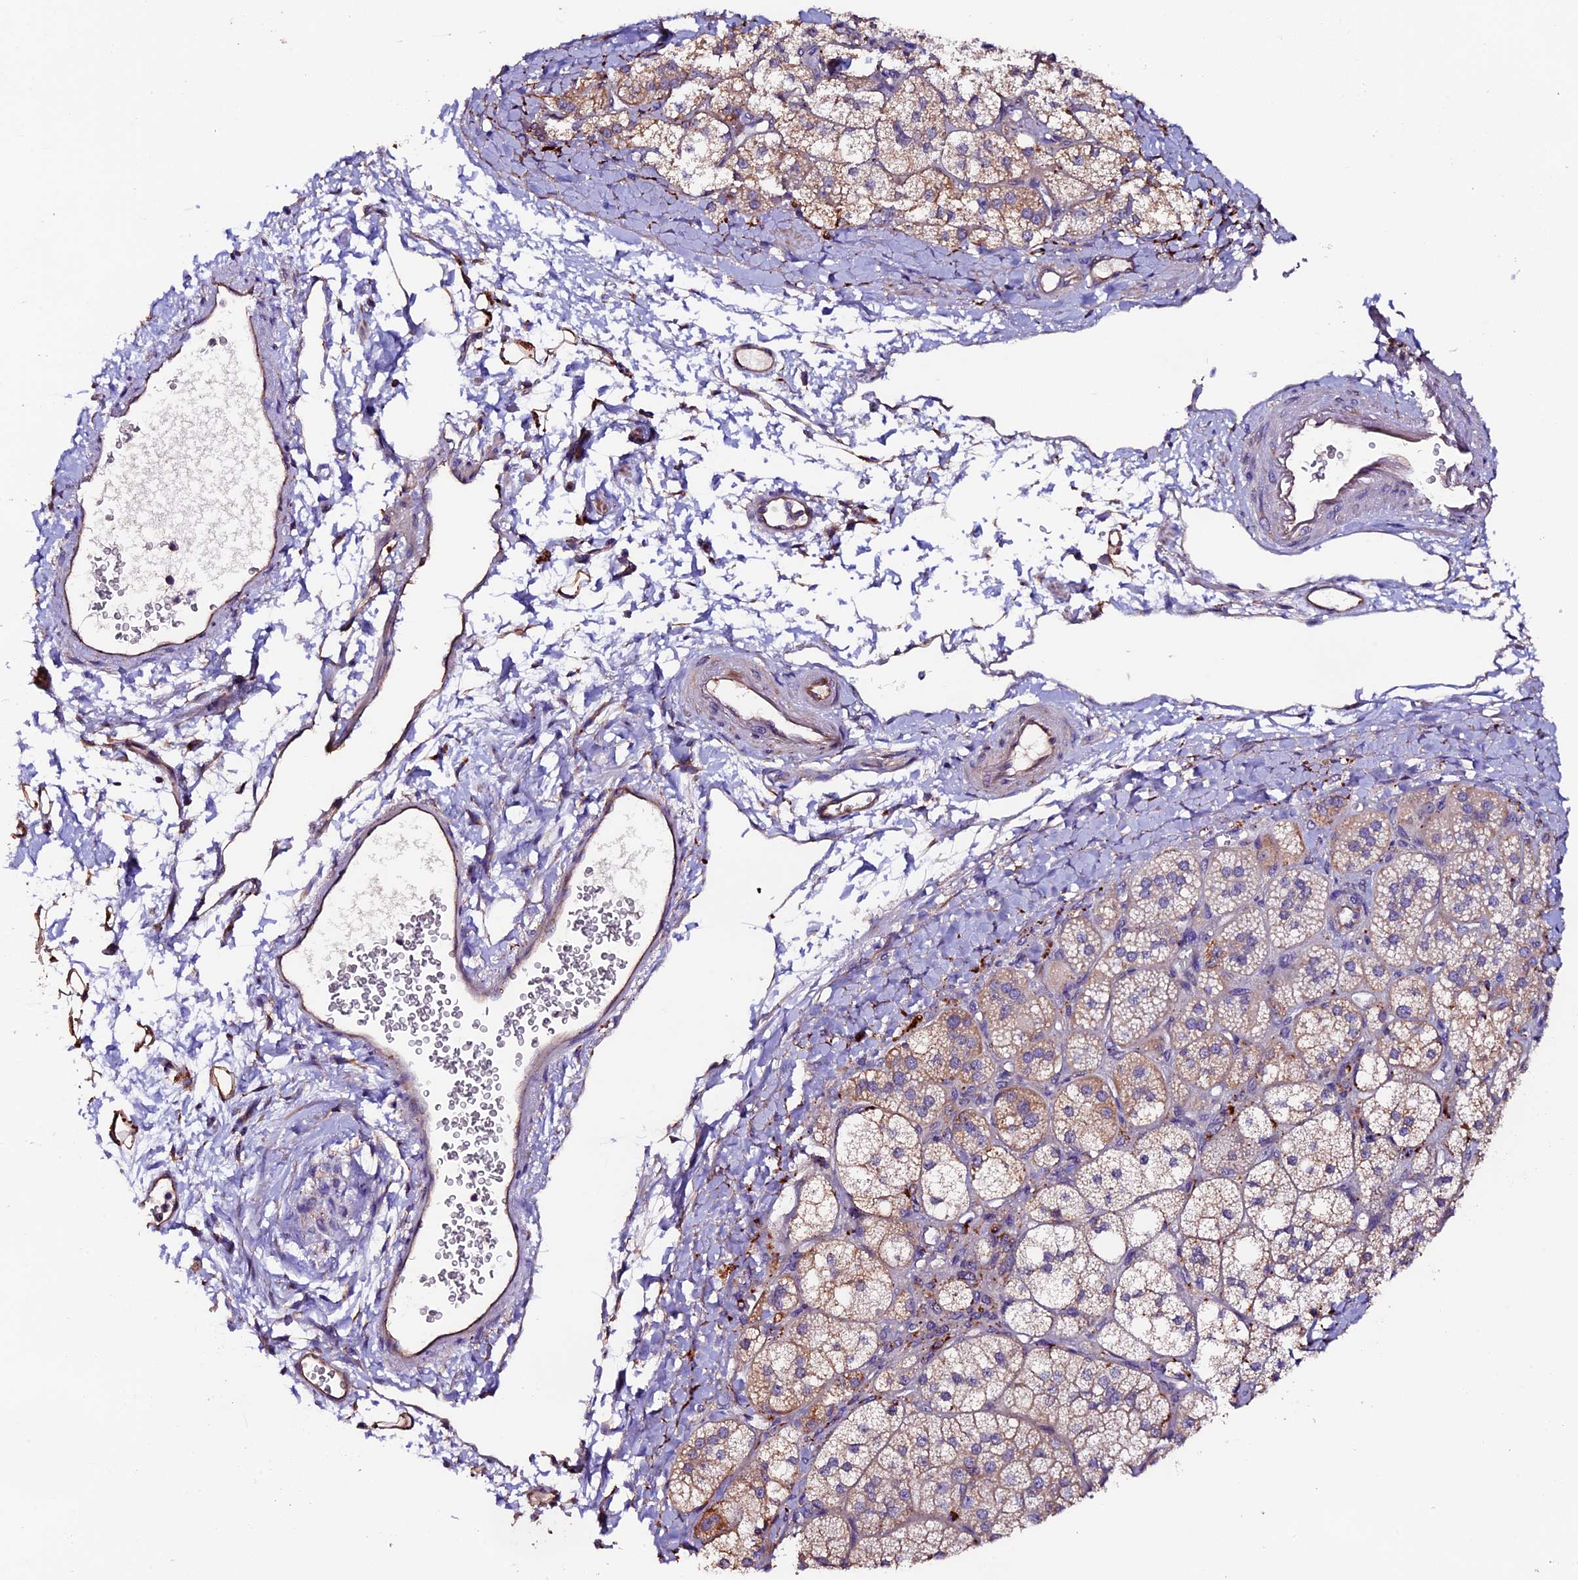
{"staining": {"intensity": "moderate", "quantity": "25%-75%", "location": "cytoplasmic/membranous"}, "tissue": "adrenal gland", "cell_type": "Glandular cells", "image_type": "normal", "snomed": [{"axis": "morphology", "description": "Normal tissue, NOS"}, {"axis": "topography", "description": "Adrenal gland"}], "caption": "Glandular cells exhibit medium levels of moderate cytoplasmic/membranous positivity in approximately 25%-75% of cells in benign adrenal gland. (DAB = brown stain, brightfield microscopy at high magnification).", "gene": "CLN5", "patient": {"sex": "male", "age": 61}}